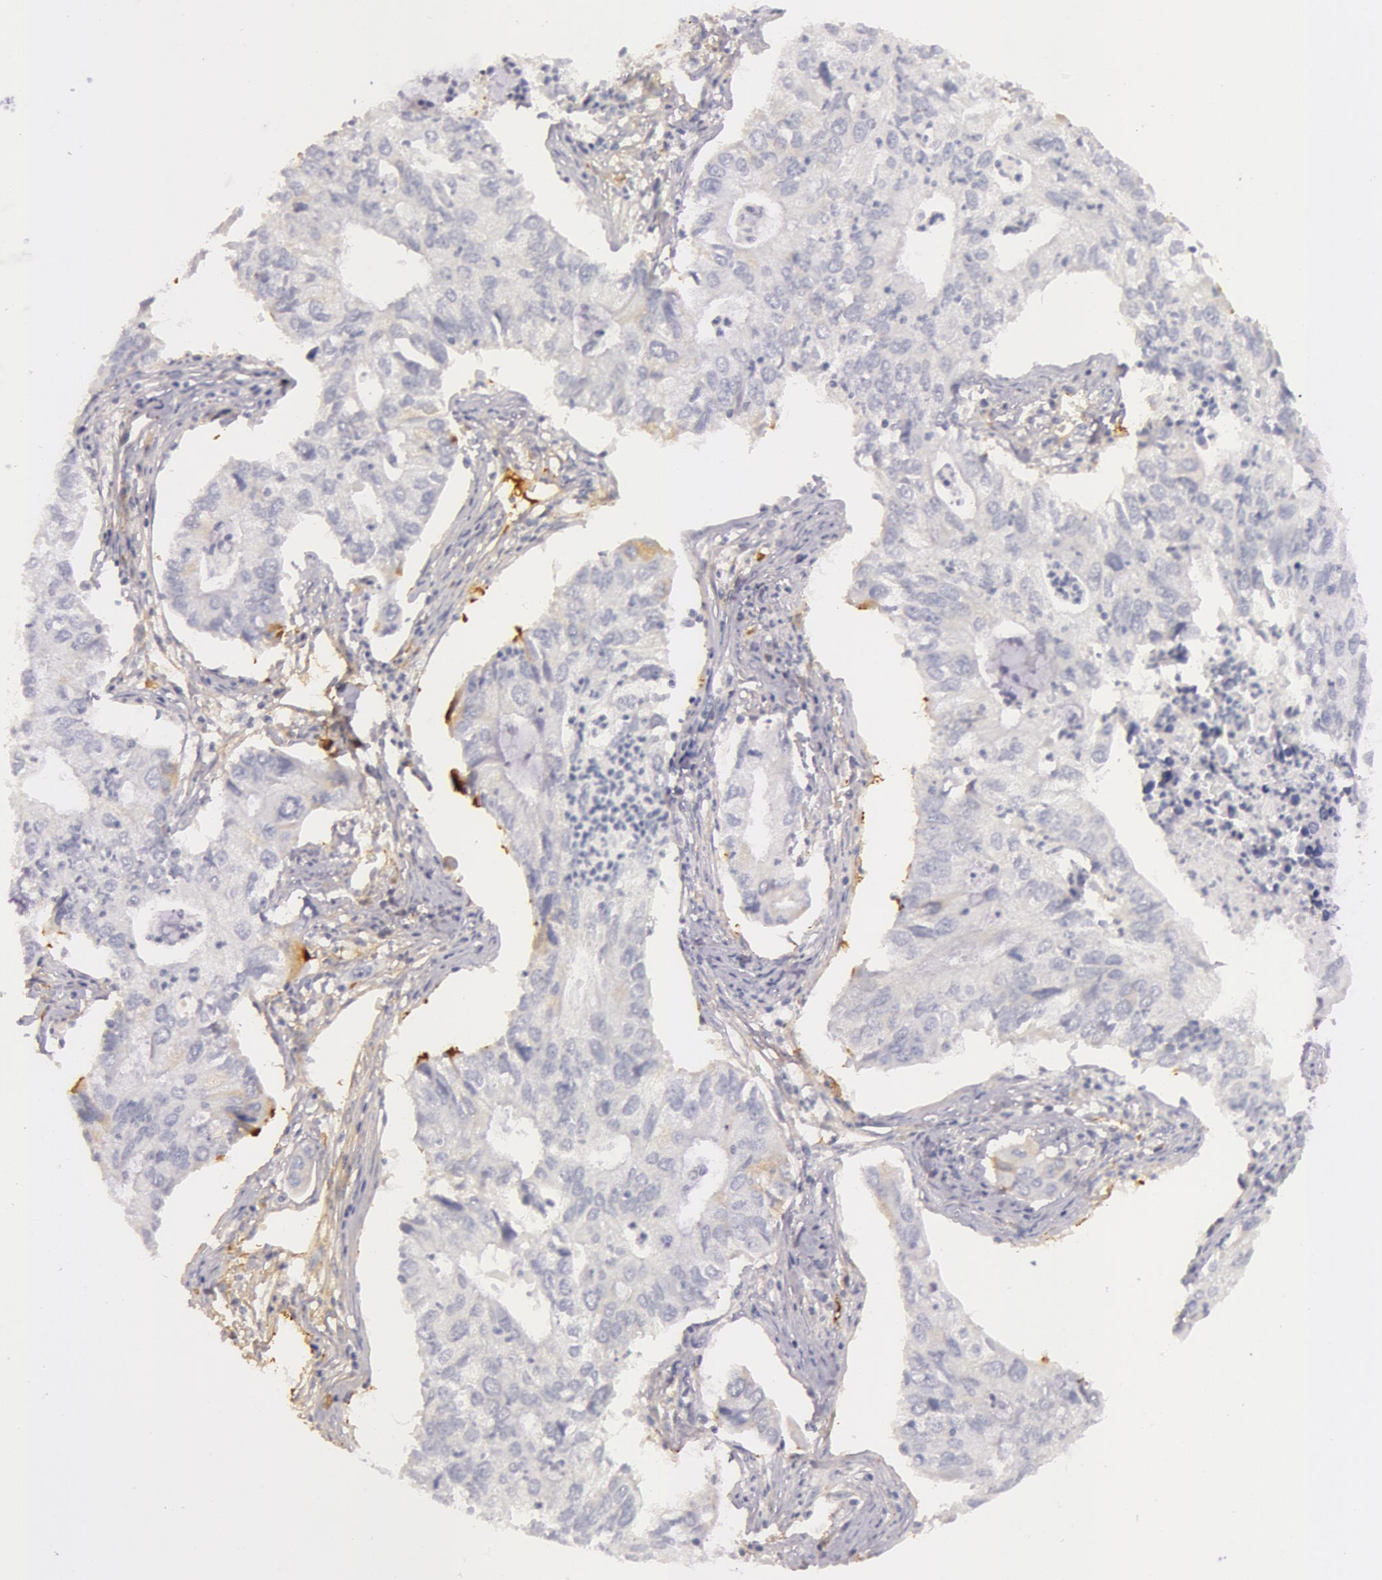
{"staining": {"intensity": "negative", "quantity": "none", "location": "none"}, "tissue": "lung cancer", "cell_type": "Tumor cells", "image_type": "cancer", "snomed": [{"axis": "morphology", "description": "Adenocarcinoma, NOS"}, {"axis": "topography", "description": "Lung"}], "caption": "Human adenocarcinoma (lung) stained for a protein using immunohistochemistry exhibits no positivity in tumor cells.", "gene": "C4BPA", "patient": {"sex": "male", "age": 48}}